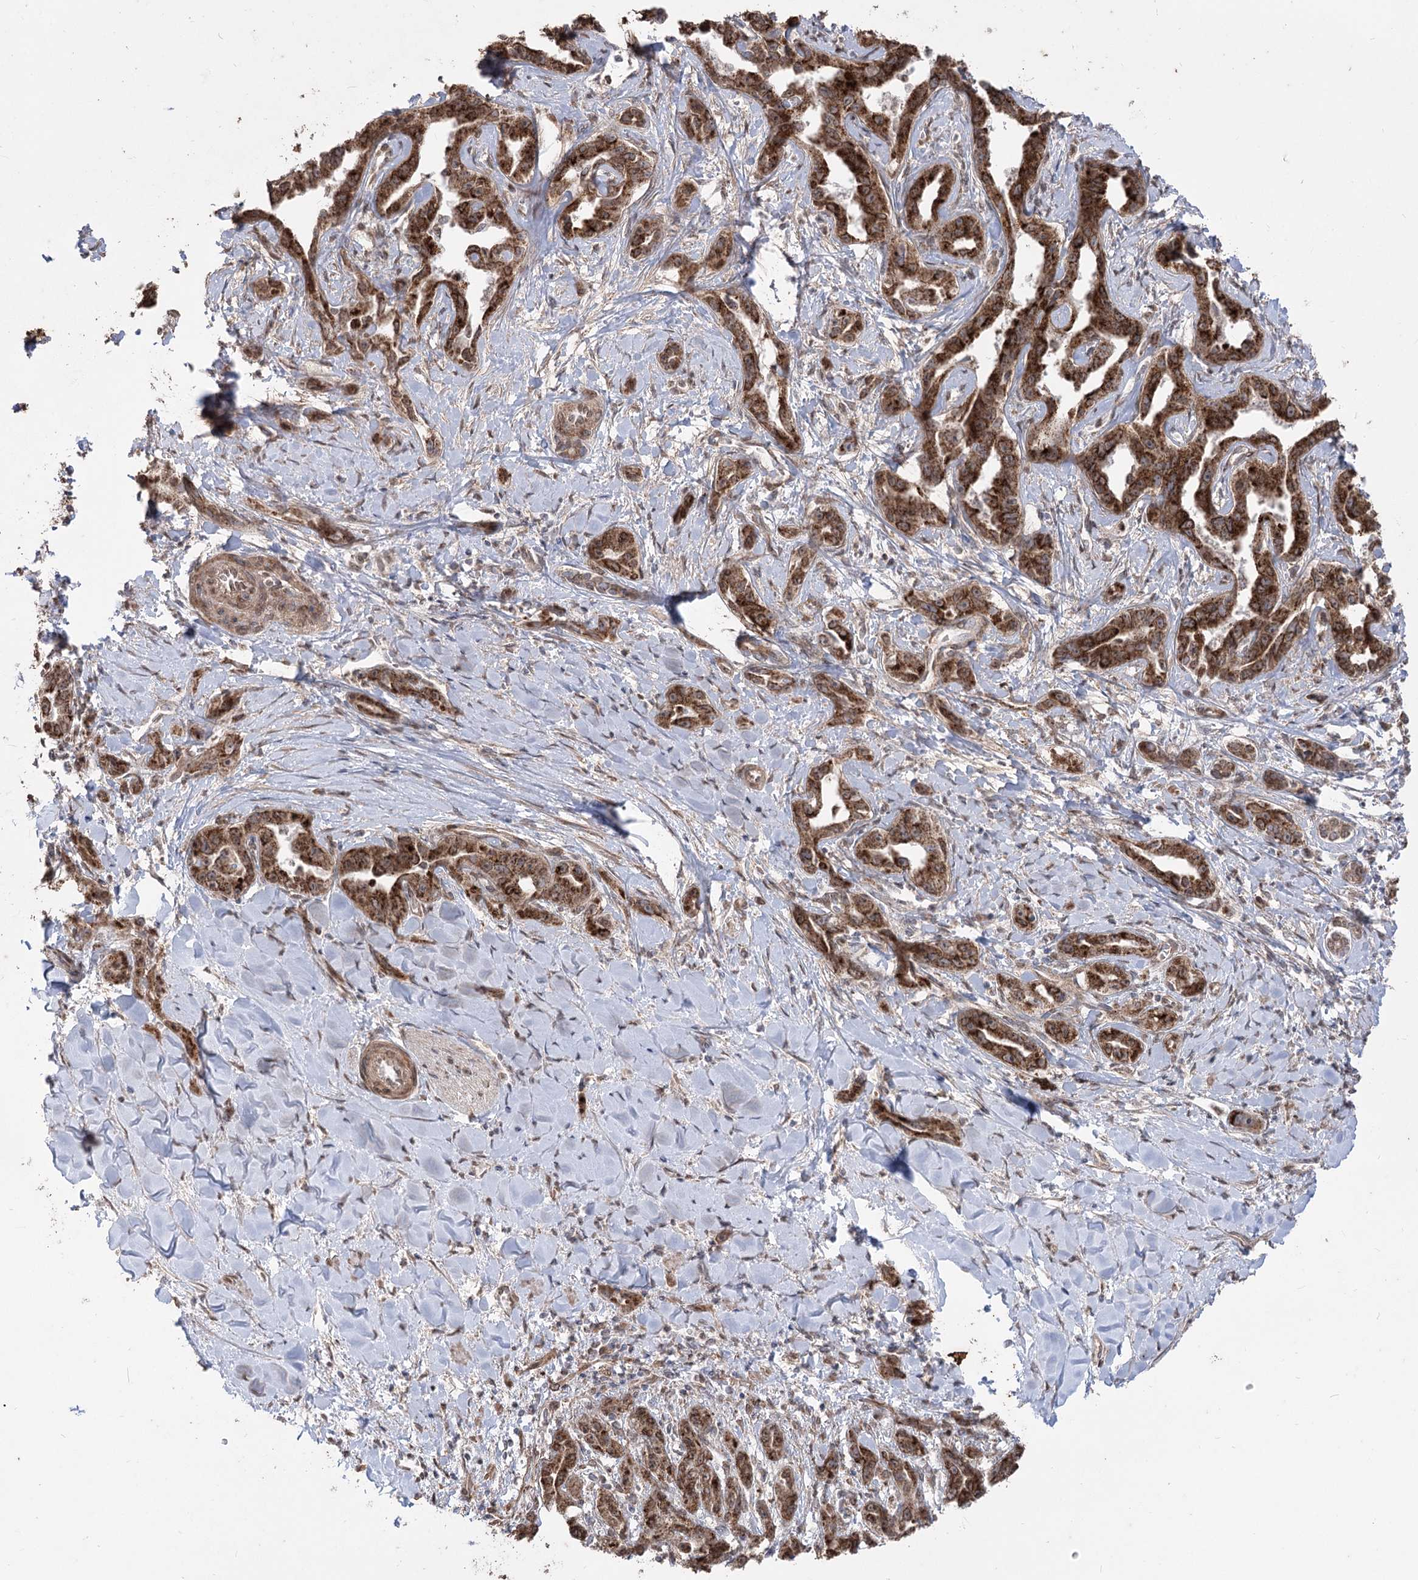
{"staining": {"intensity": "strong", "quantity": ">75%", "location": "cytoplasmic/membranous"}, "tissue": "liver cancer", "cell_type": "Tumor cells", "image_type": "cancer", "snomed": [{"axis": "morphology", "description": "Cholangiocarcinoma"}, {"axis": "topography", "description": "Liver"}], "caption": "Brown immunohistochemical staining in human liver cancer reveals strong cytoplasmic/membranous staining in about >75% of tumor cells.", "gene": "ZSCAN23", "patient": {"sex": "male", "age": 59}}